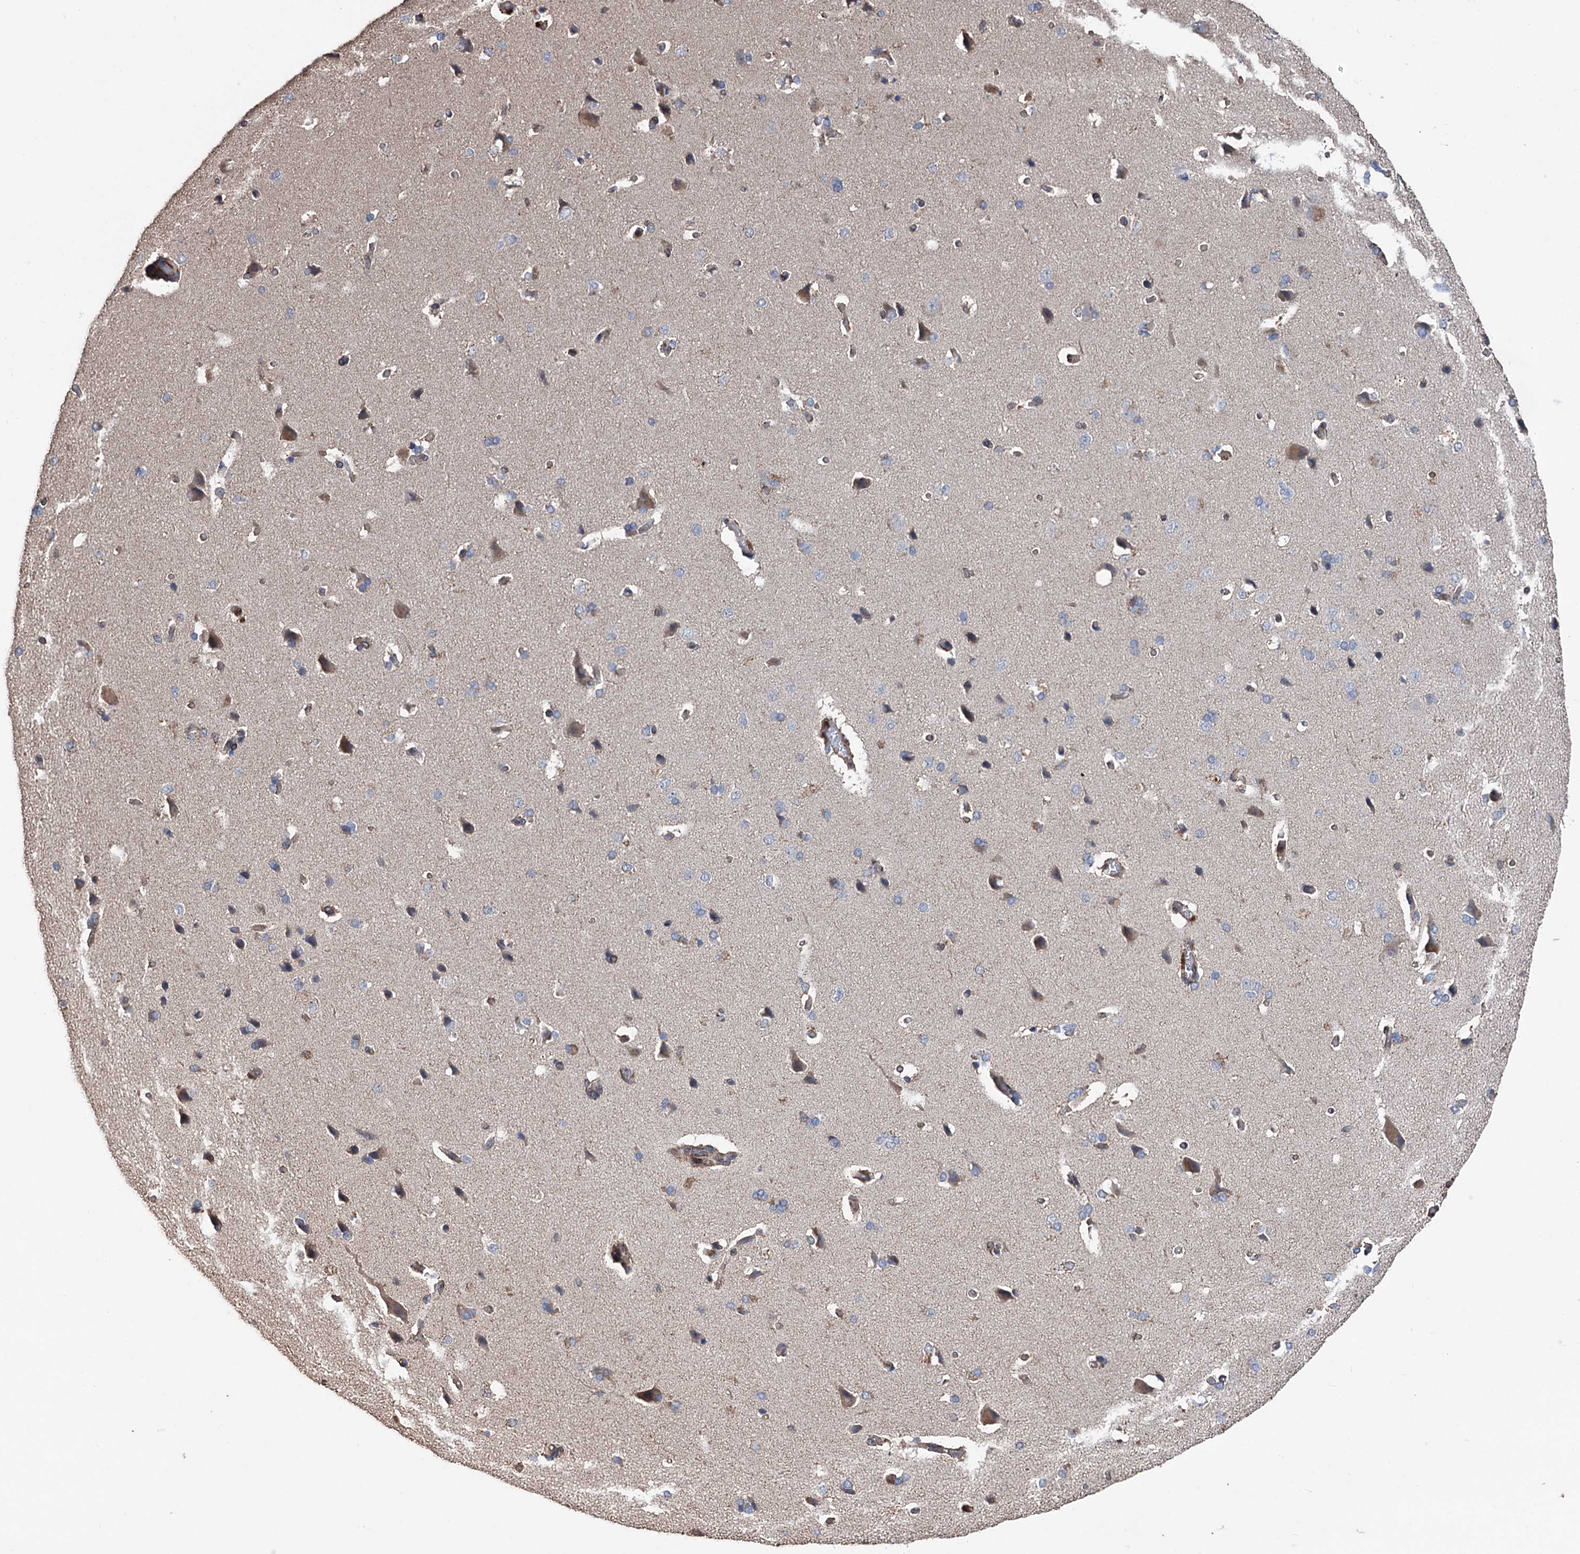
{"staining": {"intensity": "negative", "quantity": "none", "location": "none"}, "tissue": "cerebral cortex", "cell_type": "Endothelial cells", "image_type": "normal", "snomed": [{"axis": "morphology", "description": "Normal tissue, NOS"}, {"axis": "topography", "description": "Cerebral cortex"}], "caption": "This photomicrograph is of normal cerebral cortex stained with IHC to label a protein in brown with the nuclei are counter-stained blue. There is no staining in endothelial cells.", "gene": "STING1", "patient": {"sex": "male", "age": 62}}